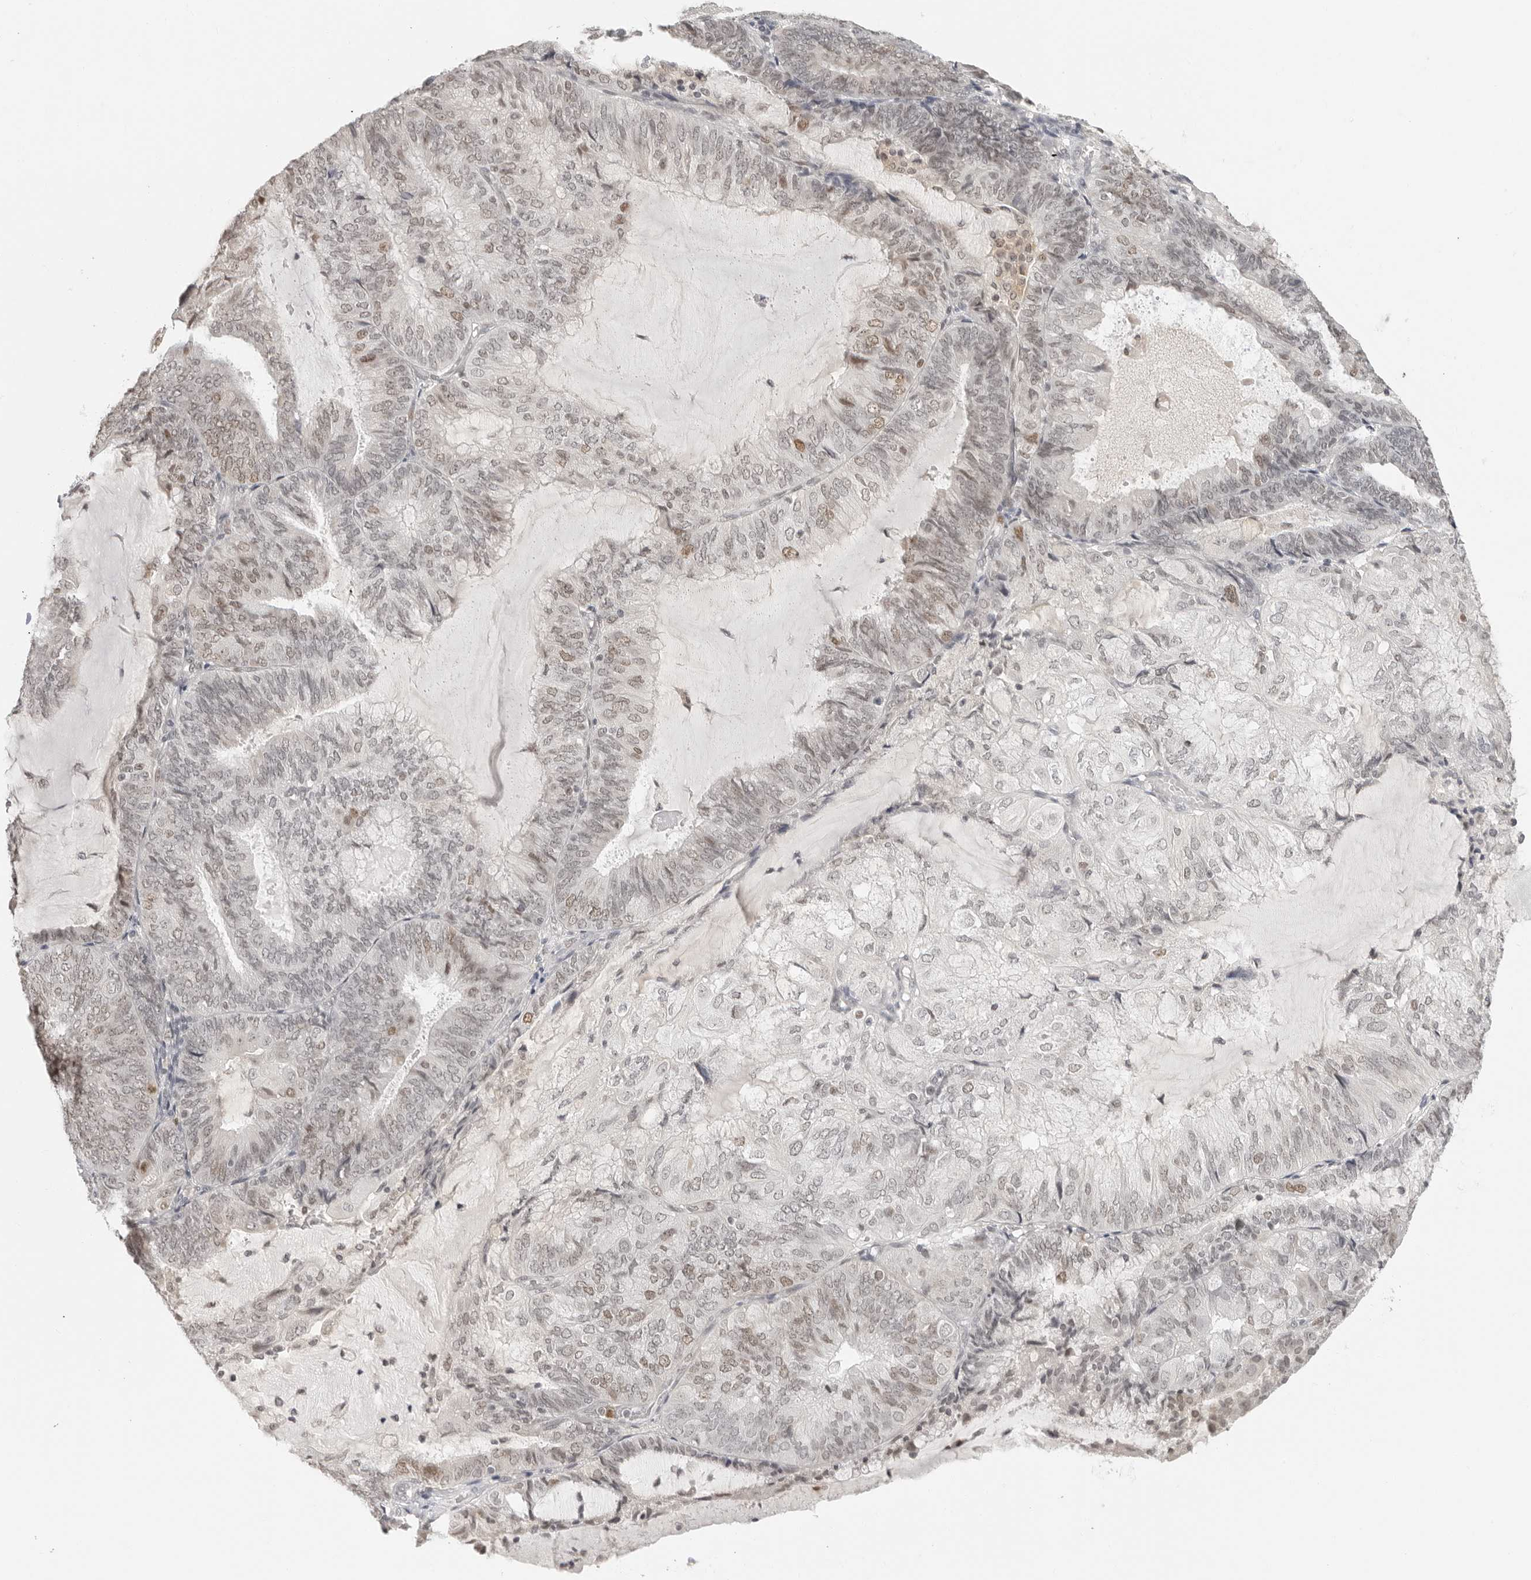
{"staining": {"intensity": "weak", "quantity": ">75%", "location": "nuclear"}, "tissue": "endometrial cancer", "cell_type": "Tumor cells", "image_type": "cancer", "snomed": [{"axis": "morphology", "description": "Adenocarcinoma, NOS"}, {"axis": "topography", "description": "Endometrium"}], "caption": "Human endometrial adenocarcinoma stained with a brown dye shows weak nuclear positive staining in about >75% of tumor cells.", "gene": "MSH6", "patient": {"sex": "female", "age": 81}}